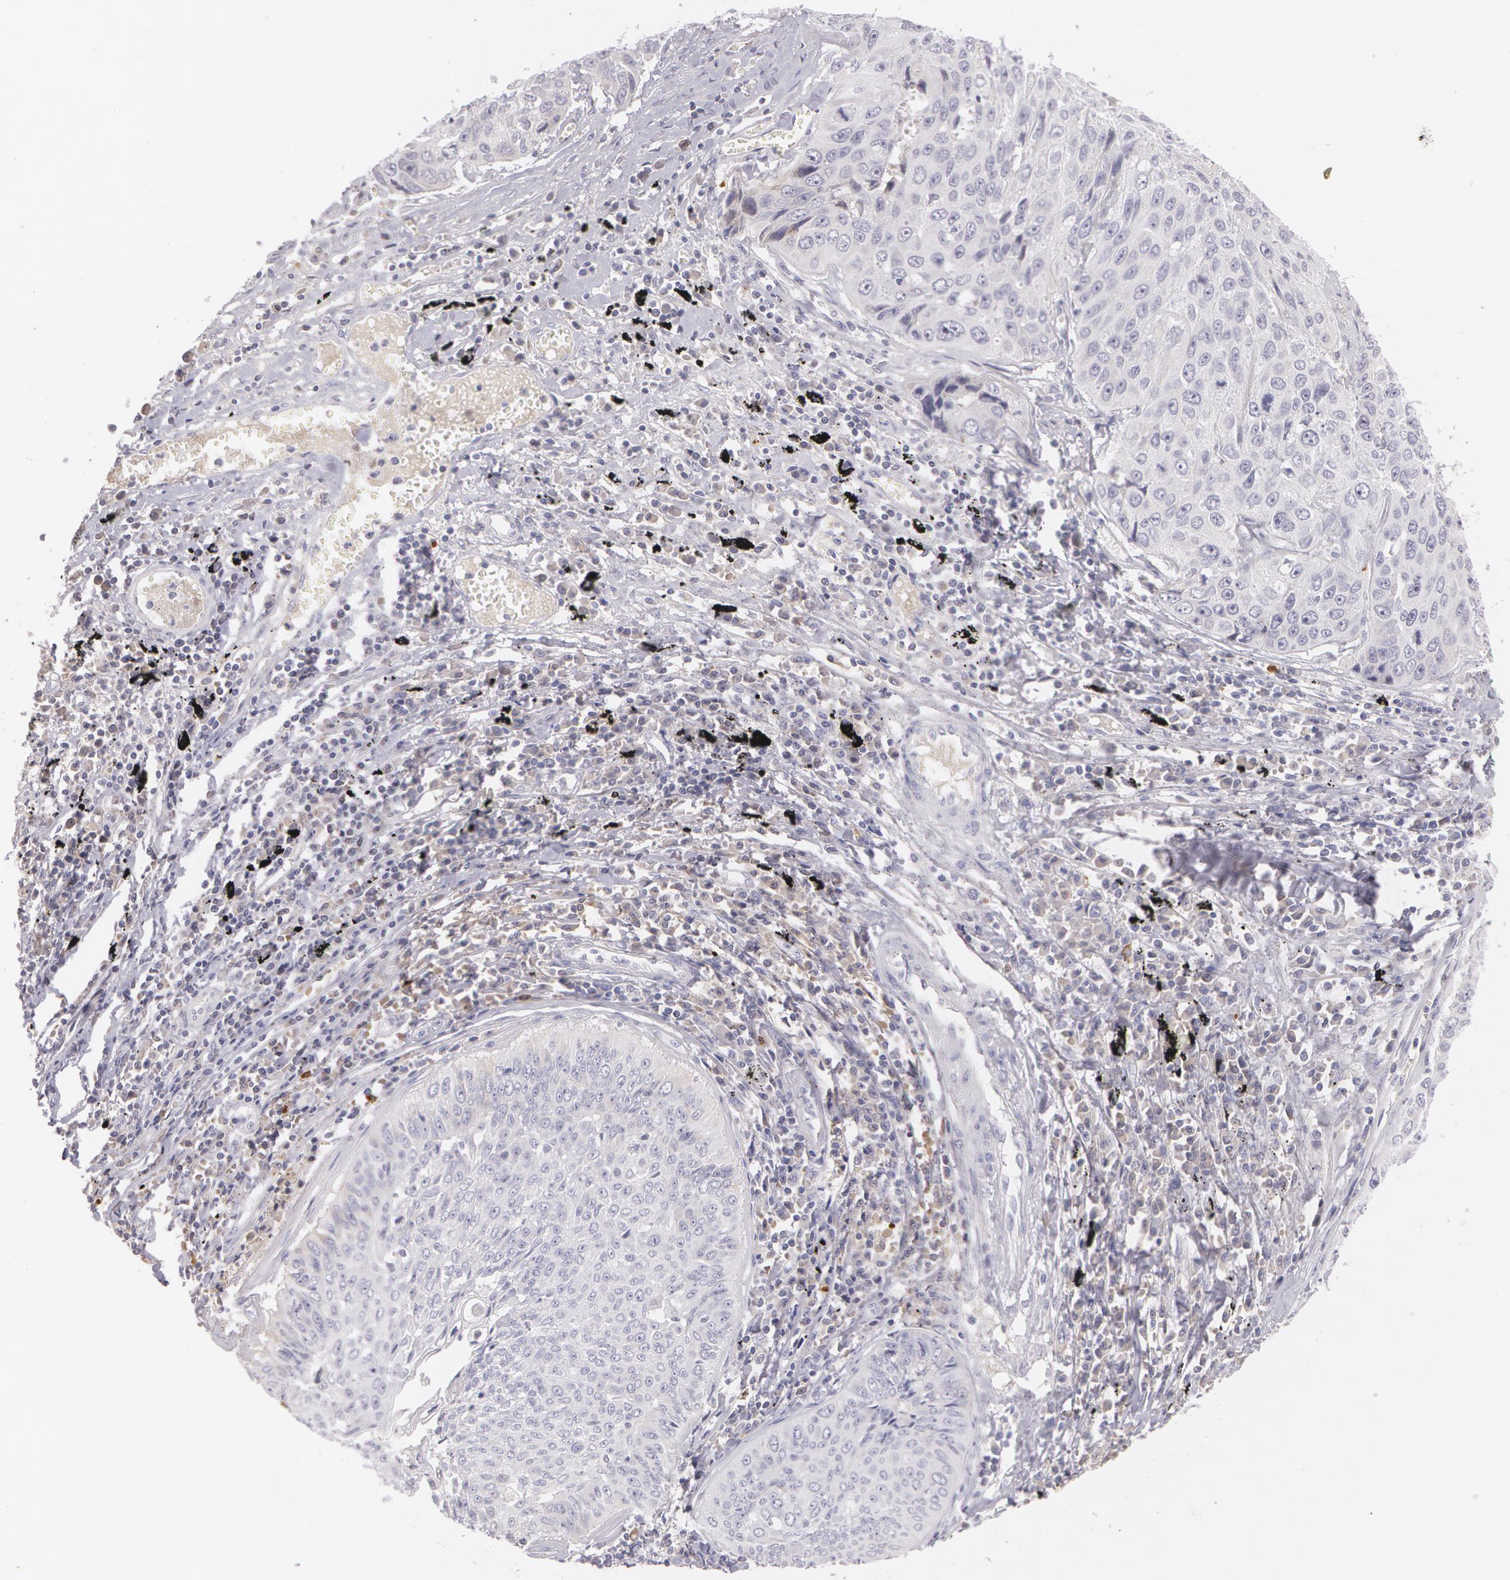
{"staining": {"intensity": "negative", "quantity": "none", "location": "none"}, "tissue": "lung cancer", "cell_type": "Tumor cells", "image_type": "cancer", "snomed": [{"axis": "morphology", "description": "Adenocarcinoma, NOS"}, {"axis": "topography", "description": "Lung"}], "caption": "Tumor cells are negative for protein expression in human lung cancer.", "gene": "LBP", "patient": {"sex": "male", "age": 60}}